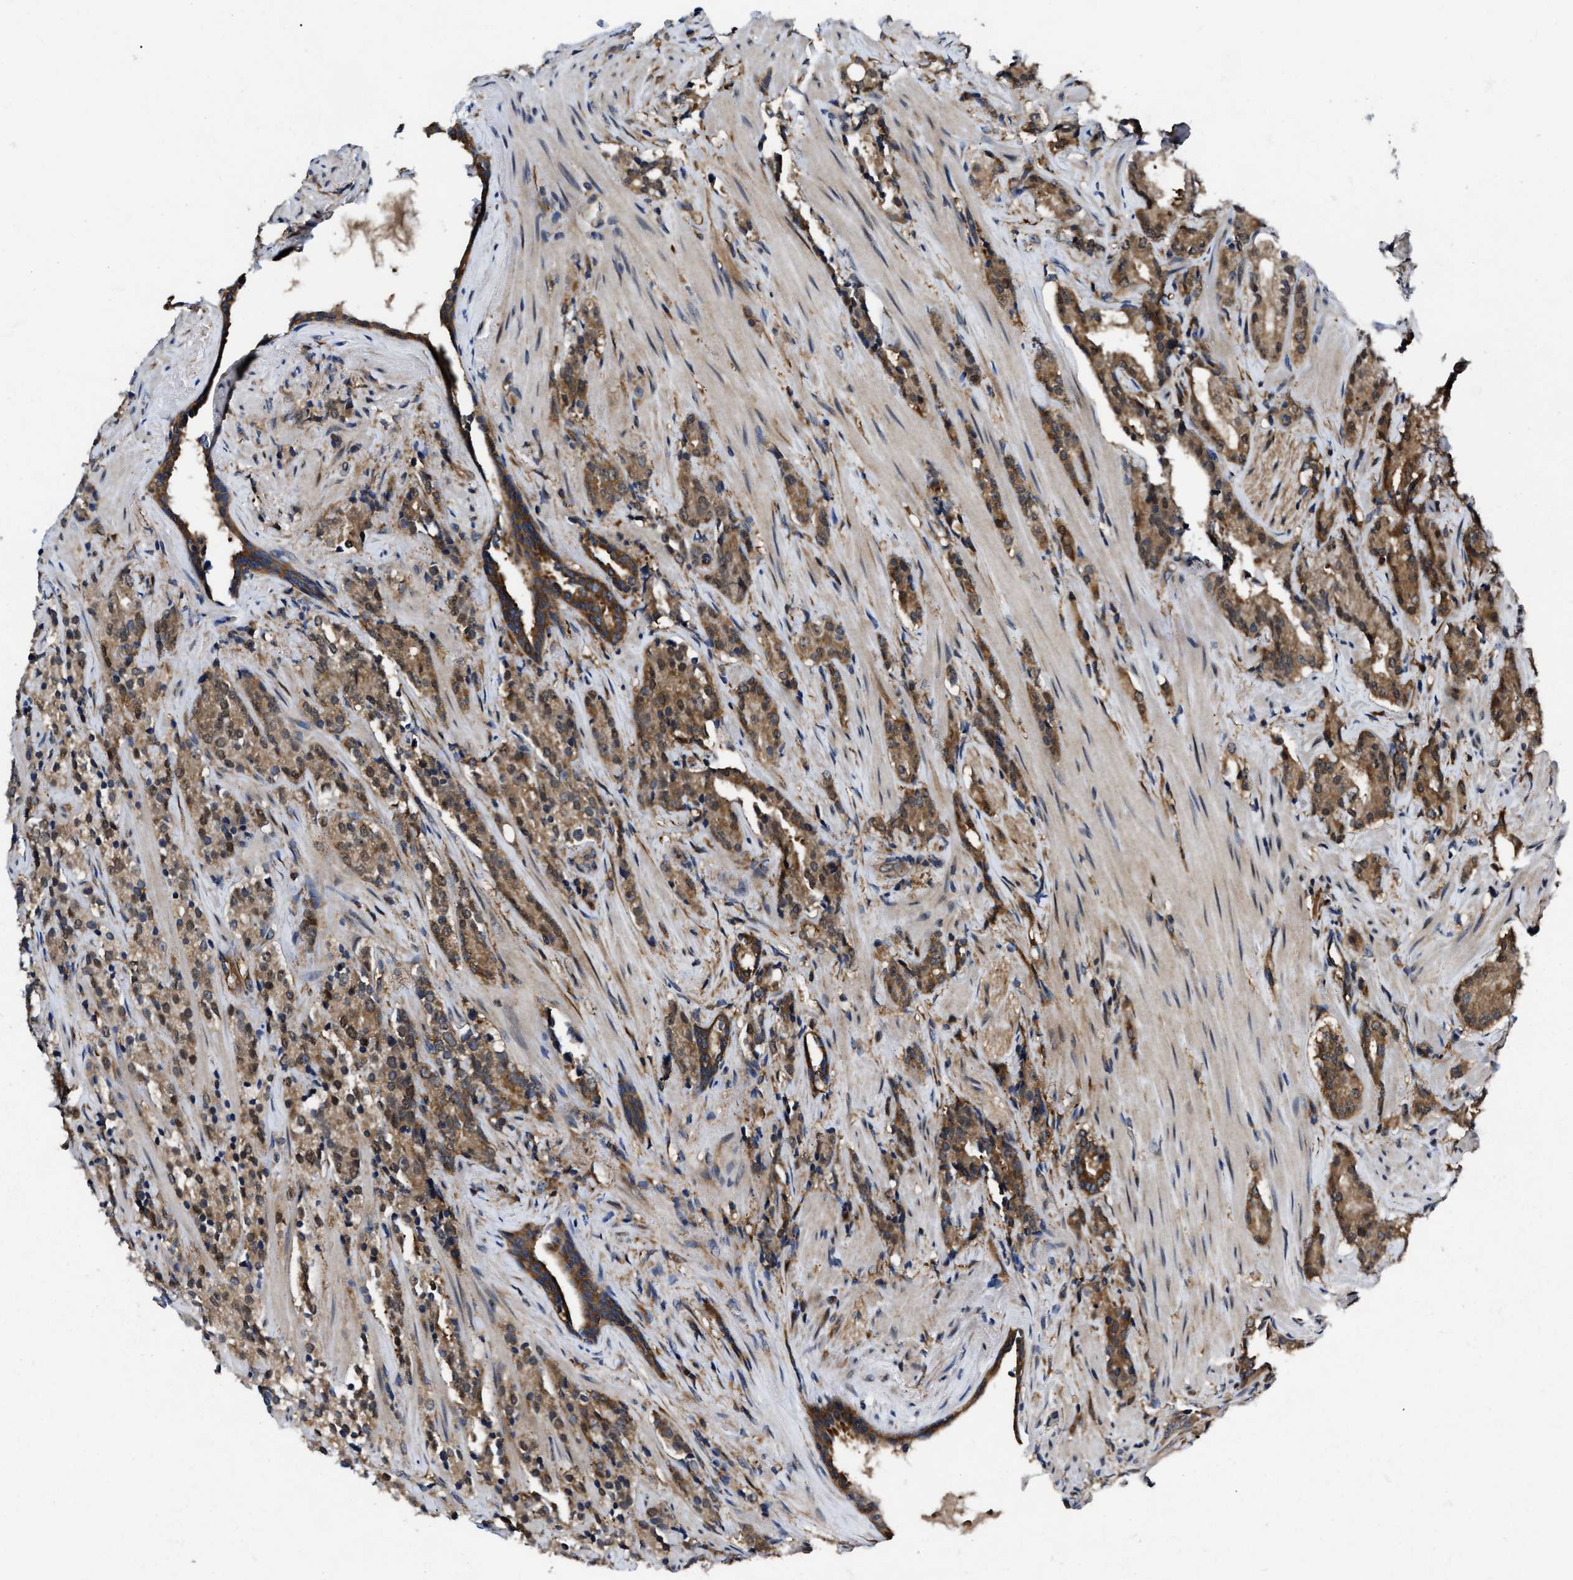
{"staining": {"intensity": "moderate", "quantity": "25%-75%", "location": "cytoplasmic/membranous"}, "tissue": "prostate cancer", "cell_type": "Tumor cells", "image_type": "cancer", "snomed": [{"axis": "morphology", "description": "Adenocarcinoma, High grade"}, {"axis": "topography", "description": "Prostate"}], "caption": "Prostate high-grade adenocarcinoma stained with IHC demonstrates moderate cytoplasmic/membranous staining in approximately 25%-75% of tumor cells.", "gene": "GET4", "patient": {"sex": "male", "age": 71}}